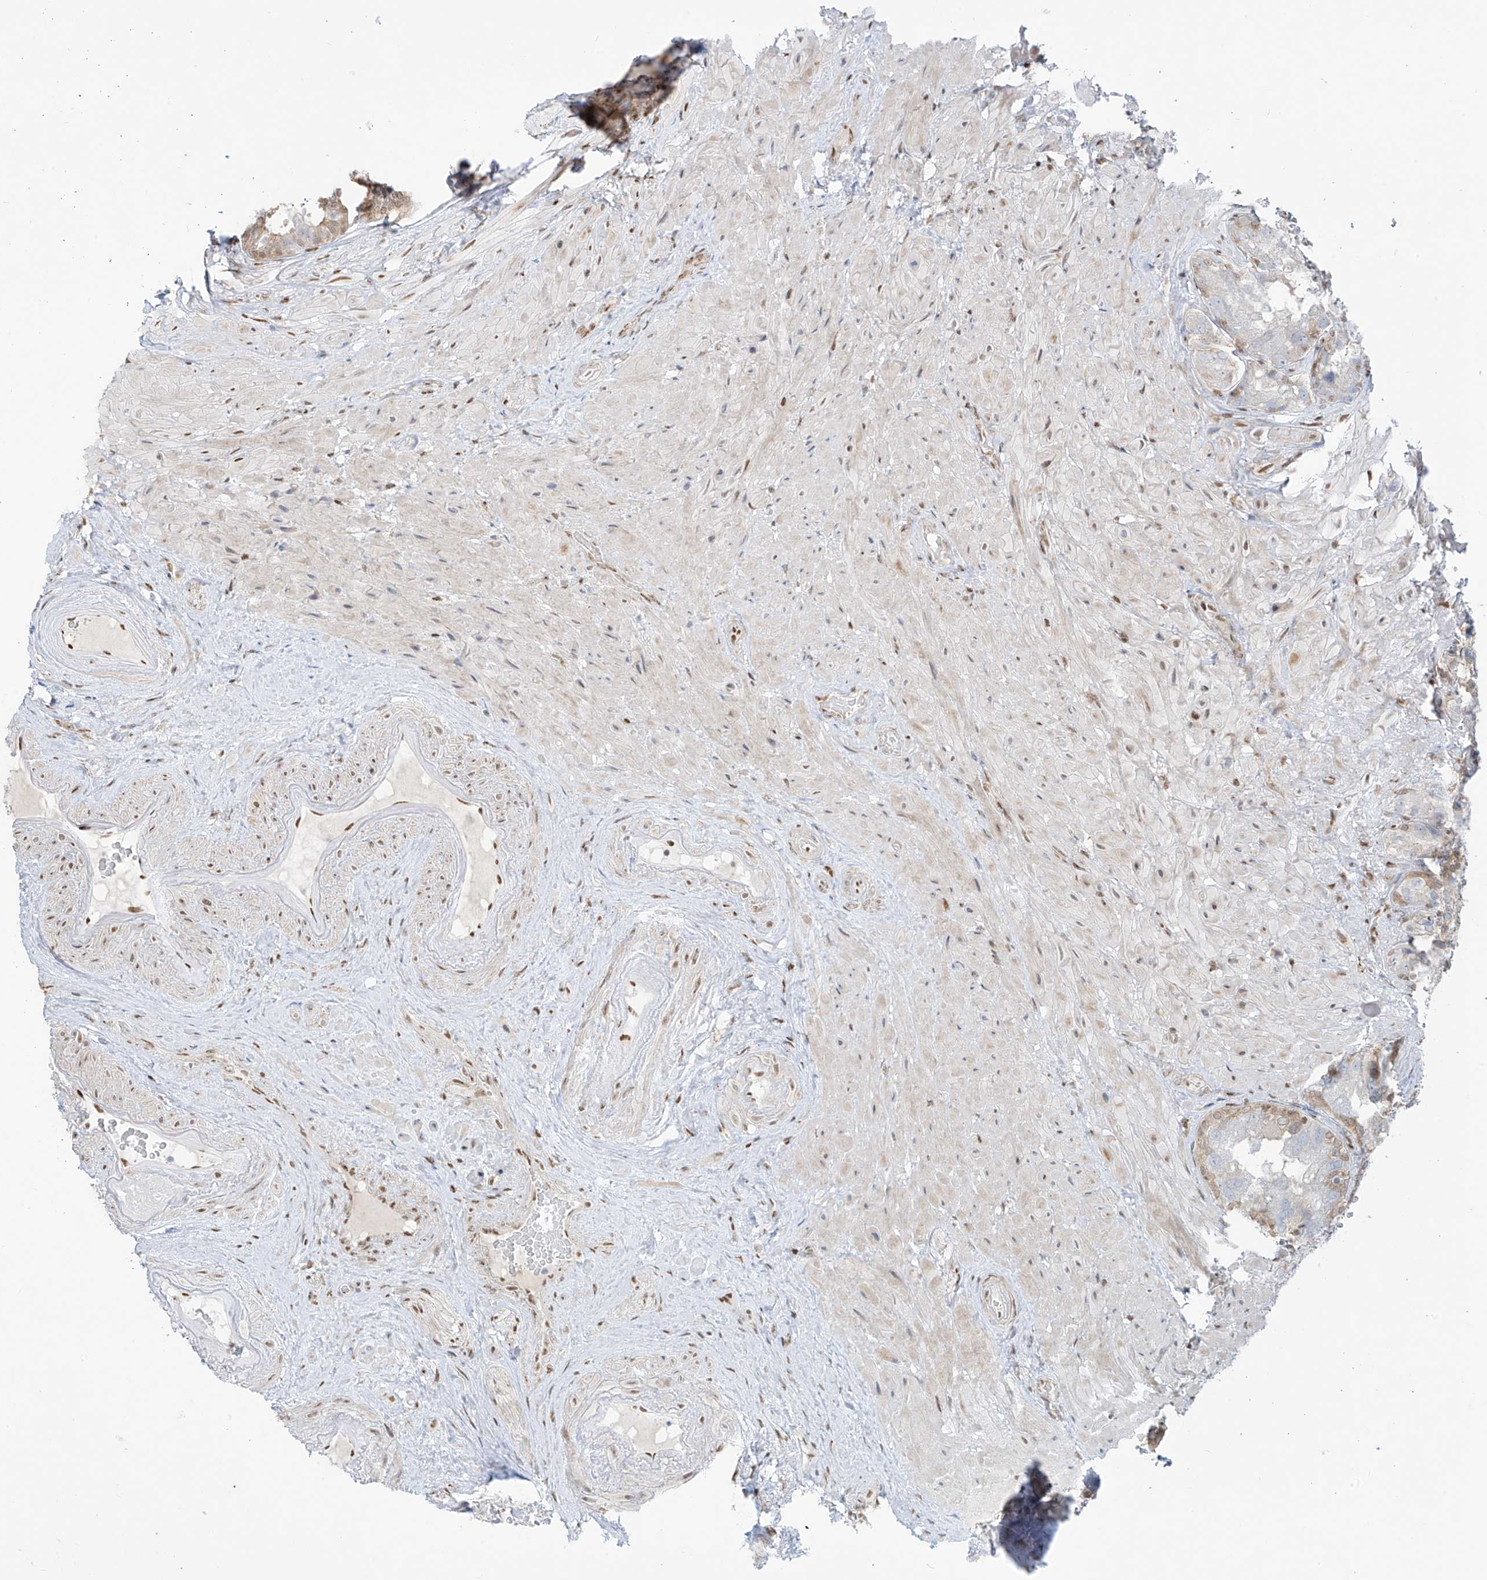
{"staining": {"intensity": "weak", "quantity": "25%-75%", "location": "cytoplasmic/membranous,nuclear"}, "tissue": "seminal vesicle", "cell_type": "Glandular cells", "image_type": "normal", "snomed": [{"axis": "morphology", "description": "Normal tissue, NOS"}, {"axis": "topography", "description": "Seminal veicle"}, {"axis": "topography", "description": "Peripheral nerve tissue"}], "caption": "Immunohistochemical staining of normal seminal vesicle demonstrates low levels of weak cytoplasmic/membranous,nuclear expression in approximately 25%-75% of glandular cells. Immunohistochemistry stains the protein in brown and the nuclei are stained blue.", "gene": "PM20D2", "patient": {"sex": "male", "age": 63}}